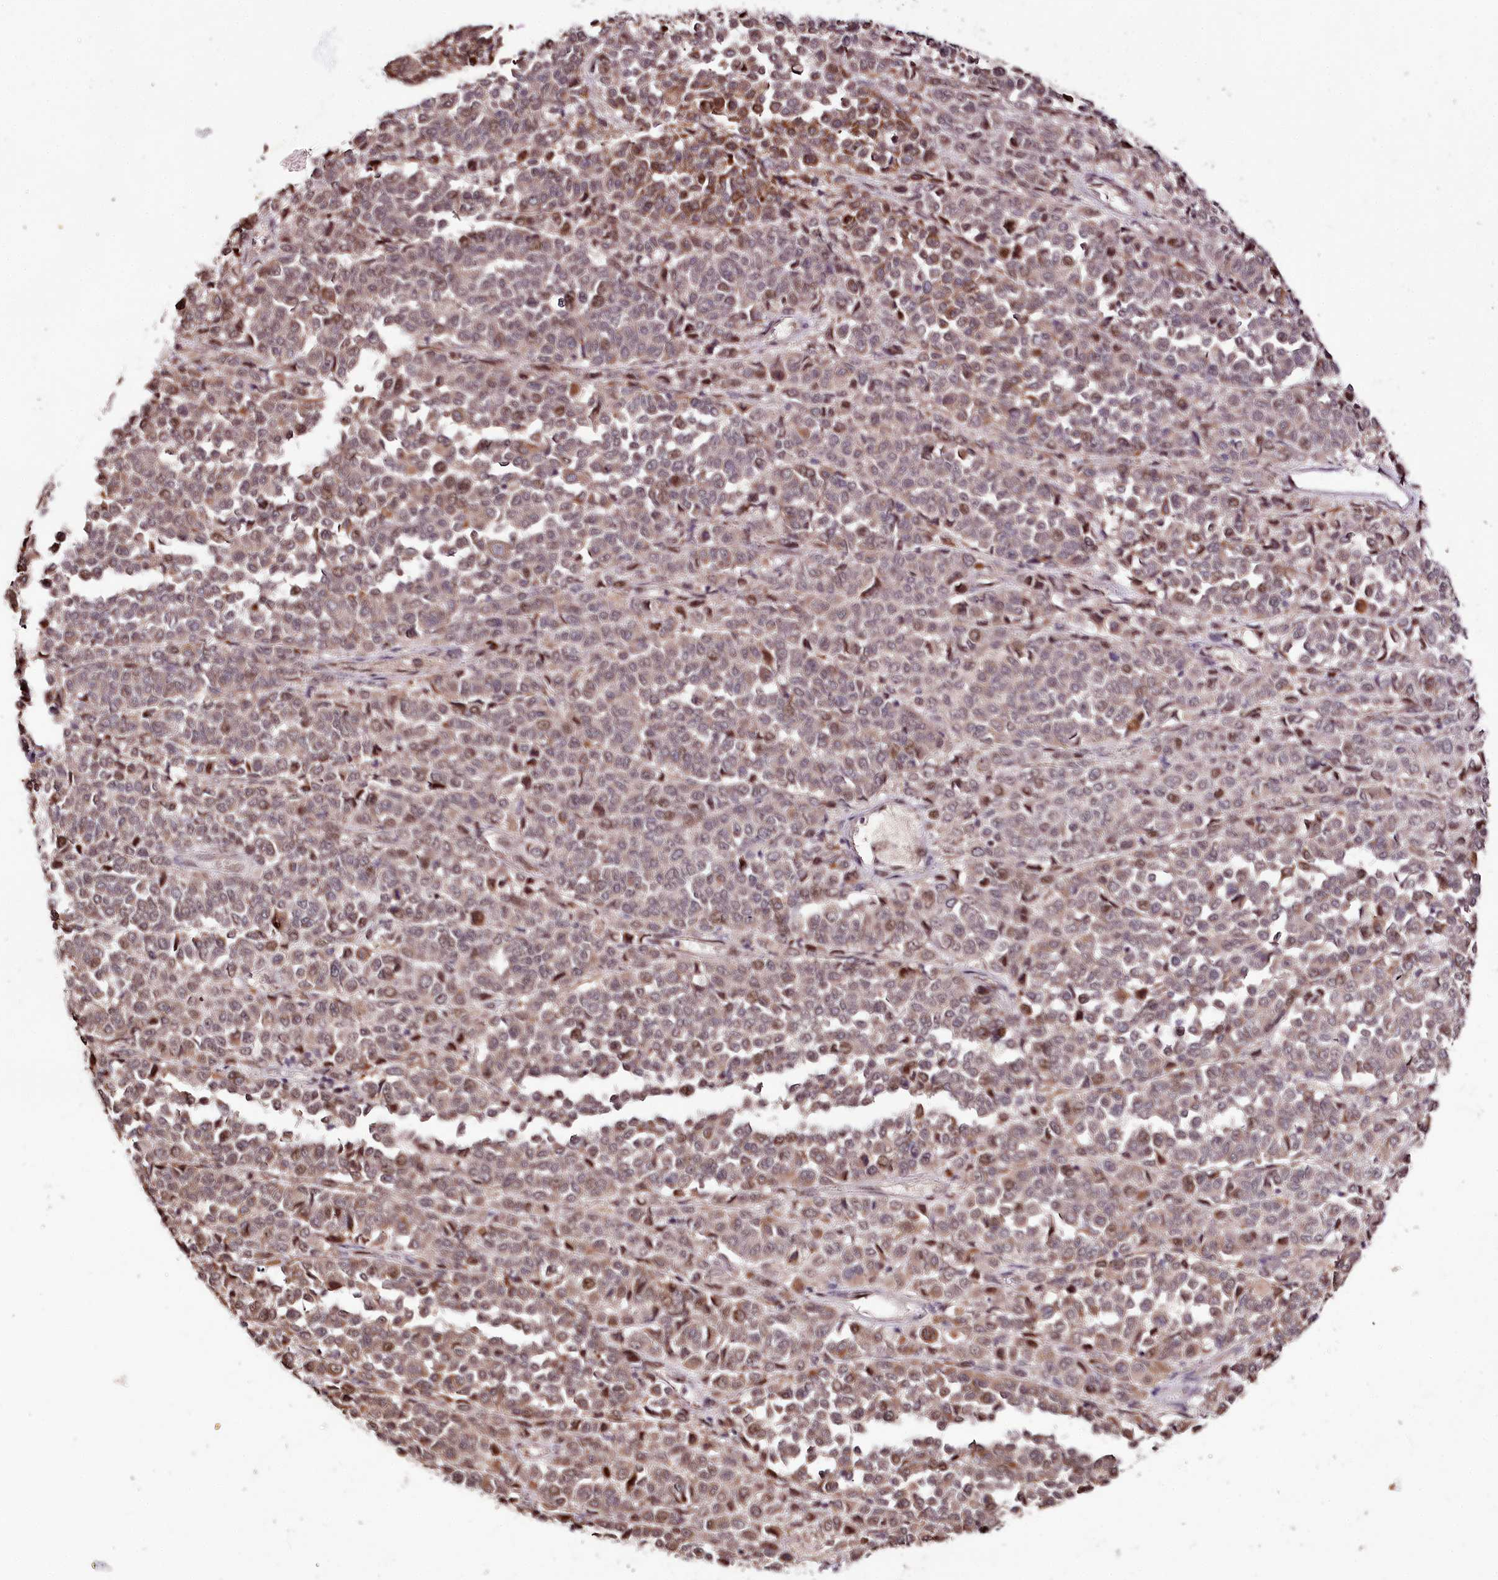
{"staining": {"intensity": "moderate", "quantity": "25%-75%", "location": "cytoplasmic/membranous"}, "tissue": "melanoma", "cell_type": "Tumor cells", "image_type": "cancer", "snomed": [{"axis": "morphology", "description": "Malignant melanoma, Metastatic site"}, {"axis": "topography", "description": "Pancreas"}], "caption": "Moderate cytoplasmic/membranous protein positivity is identified in about 25%-75% of tumor cells in malignant melanoma (metastatic site).", "gene": "DMP1", "patient": {"sex": "female", "age": 30}}